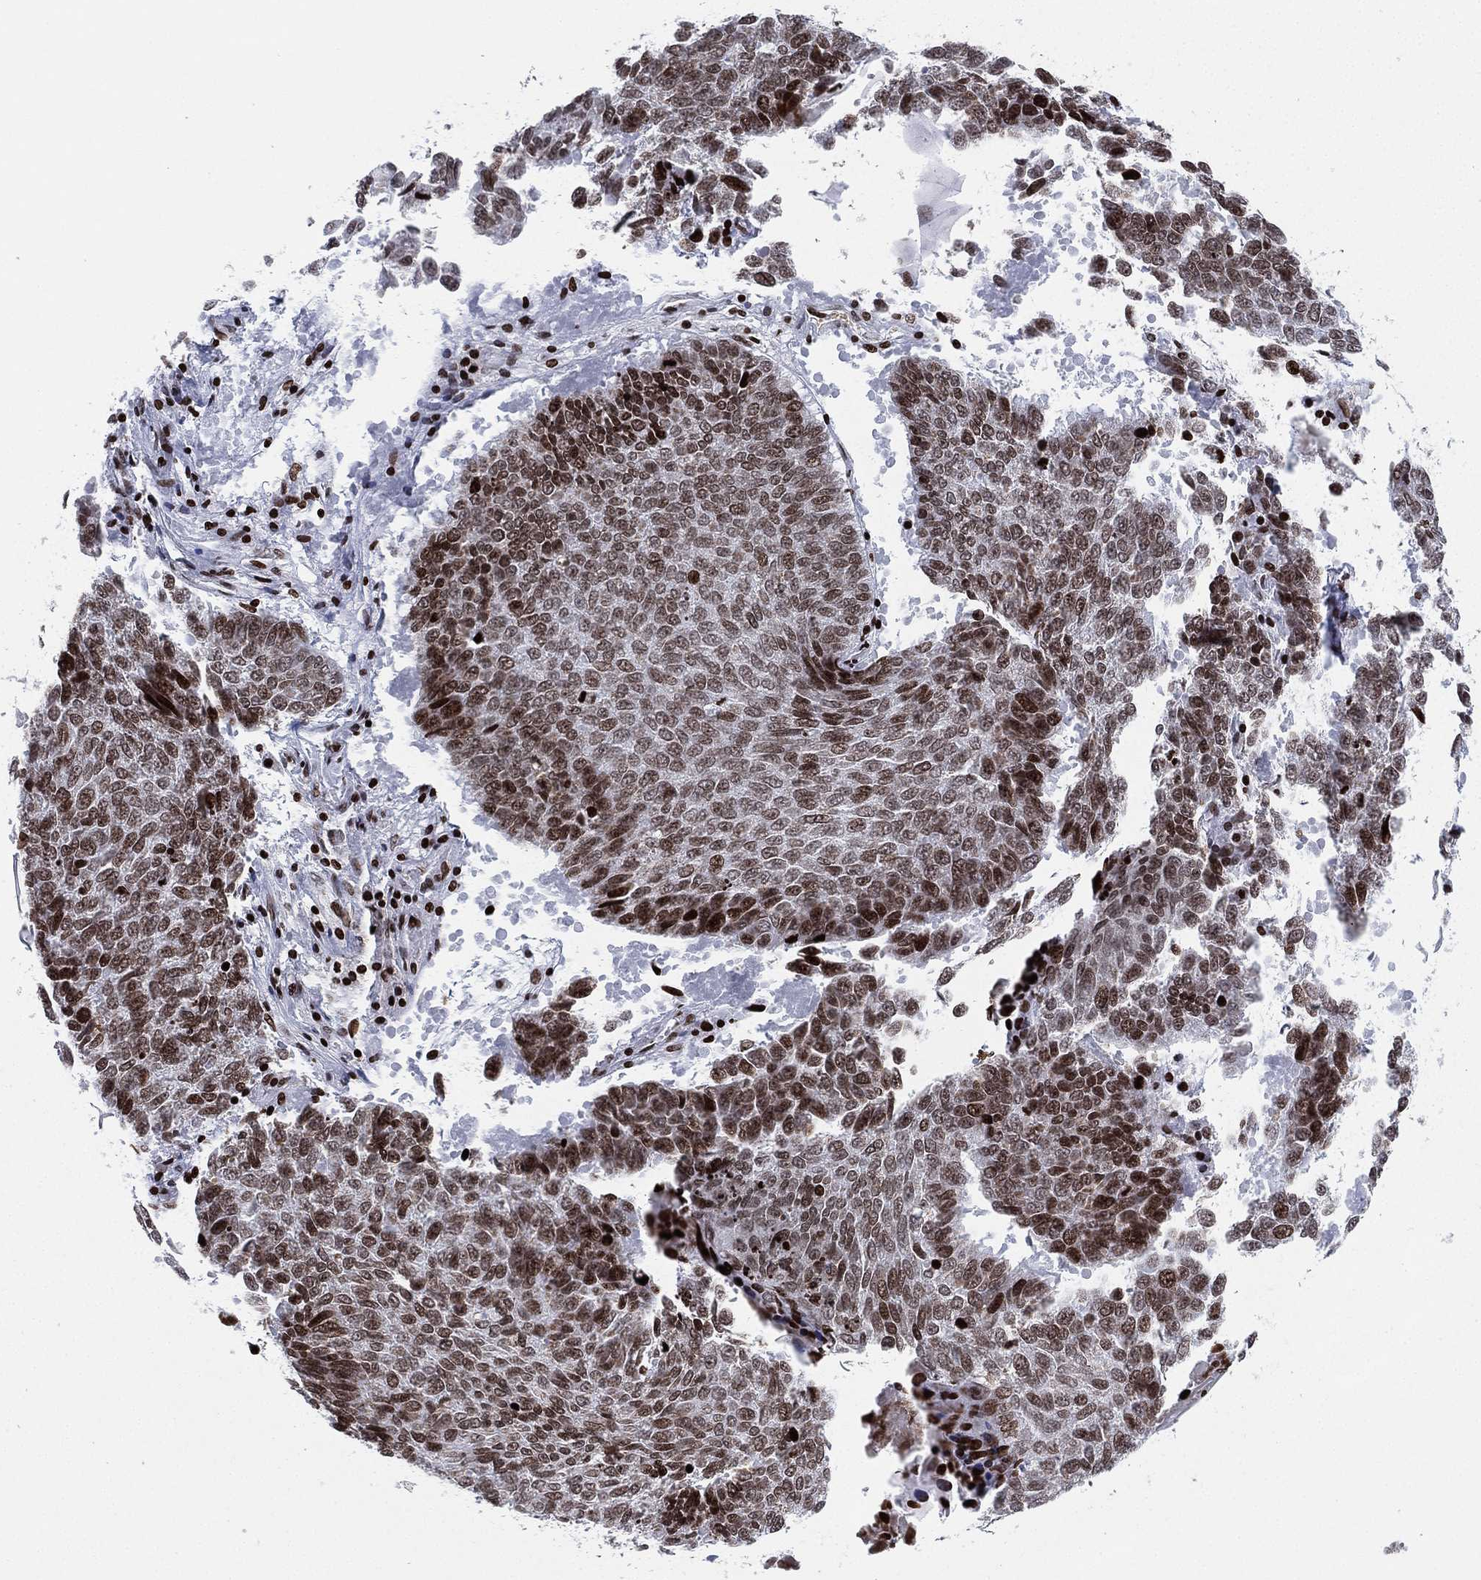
{"staining": {"intensity": "moderate", "quantity": "<25%", "location": "nuclear"}, "tissue": "lung cancer", "cell_type": "Tumor cells", "image_type": "cancer", "snomed": [{"axis": "morphology", "description": "Squamous cell carcinoma, NOS"}, {"axis": "topography", "description": "Lung"}], "caption": "There is low levels of moderate nuclear staining in tumor cells of lung cancer (squamous cell carcinoma), as demonstrated by immunohistochemical staining (brown color).", "gene": "MFSD14A", "patient": {"sex": "male", "age": 73}}